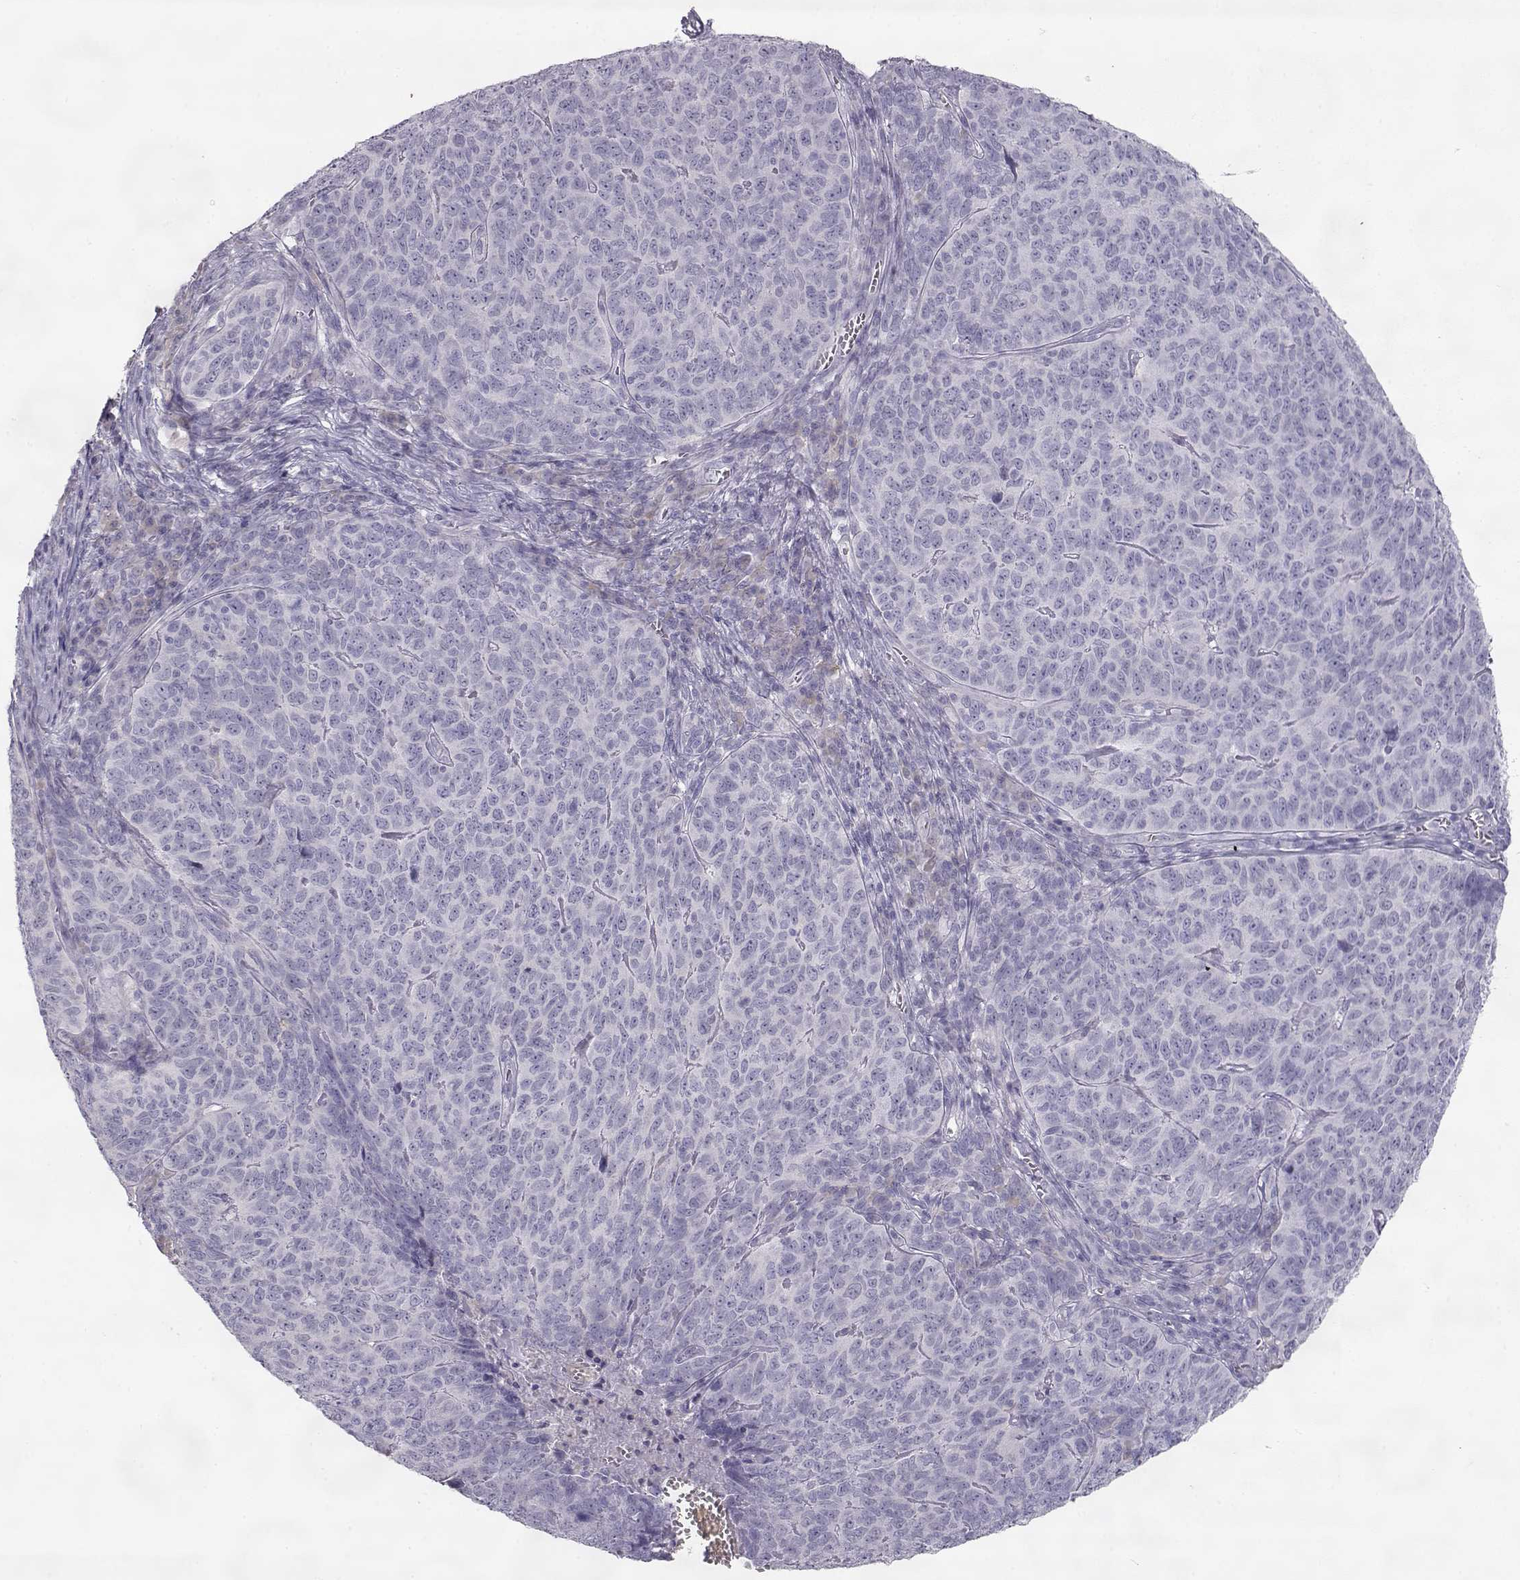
{"staining": {"intensity": "negative", "quantity": "none", "location": "none"}, "tissue": "skin cancer", "cell_type": "Tumor cells", "image_type": "cancer", "snomed": [{"axis": "morphology", "description": "Squamous cell carcinoma, NOS"}, {"axis": "topography", "description": "Skin"}, {"axis": "topography", "description": "Anal"}], "caption": "Human skin cancer stained for a protein using immunohistochemistry (IHC) exhibits no staining in tumor cells.", "gene": "SLCO6A1", "patient": {"sex": "female", "age": 51}}